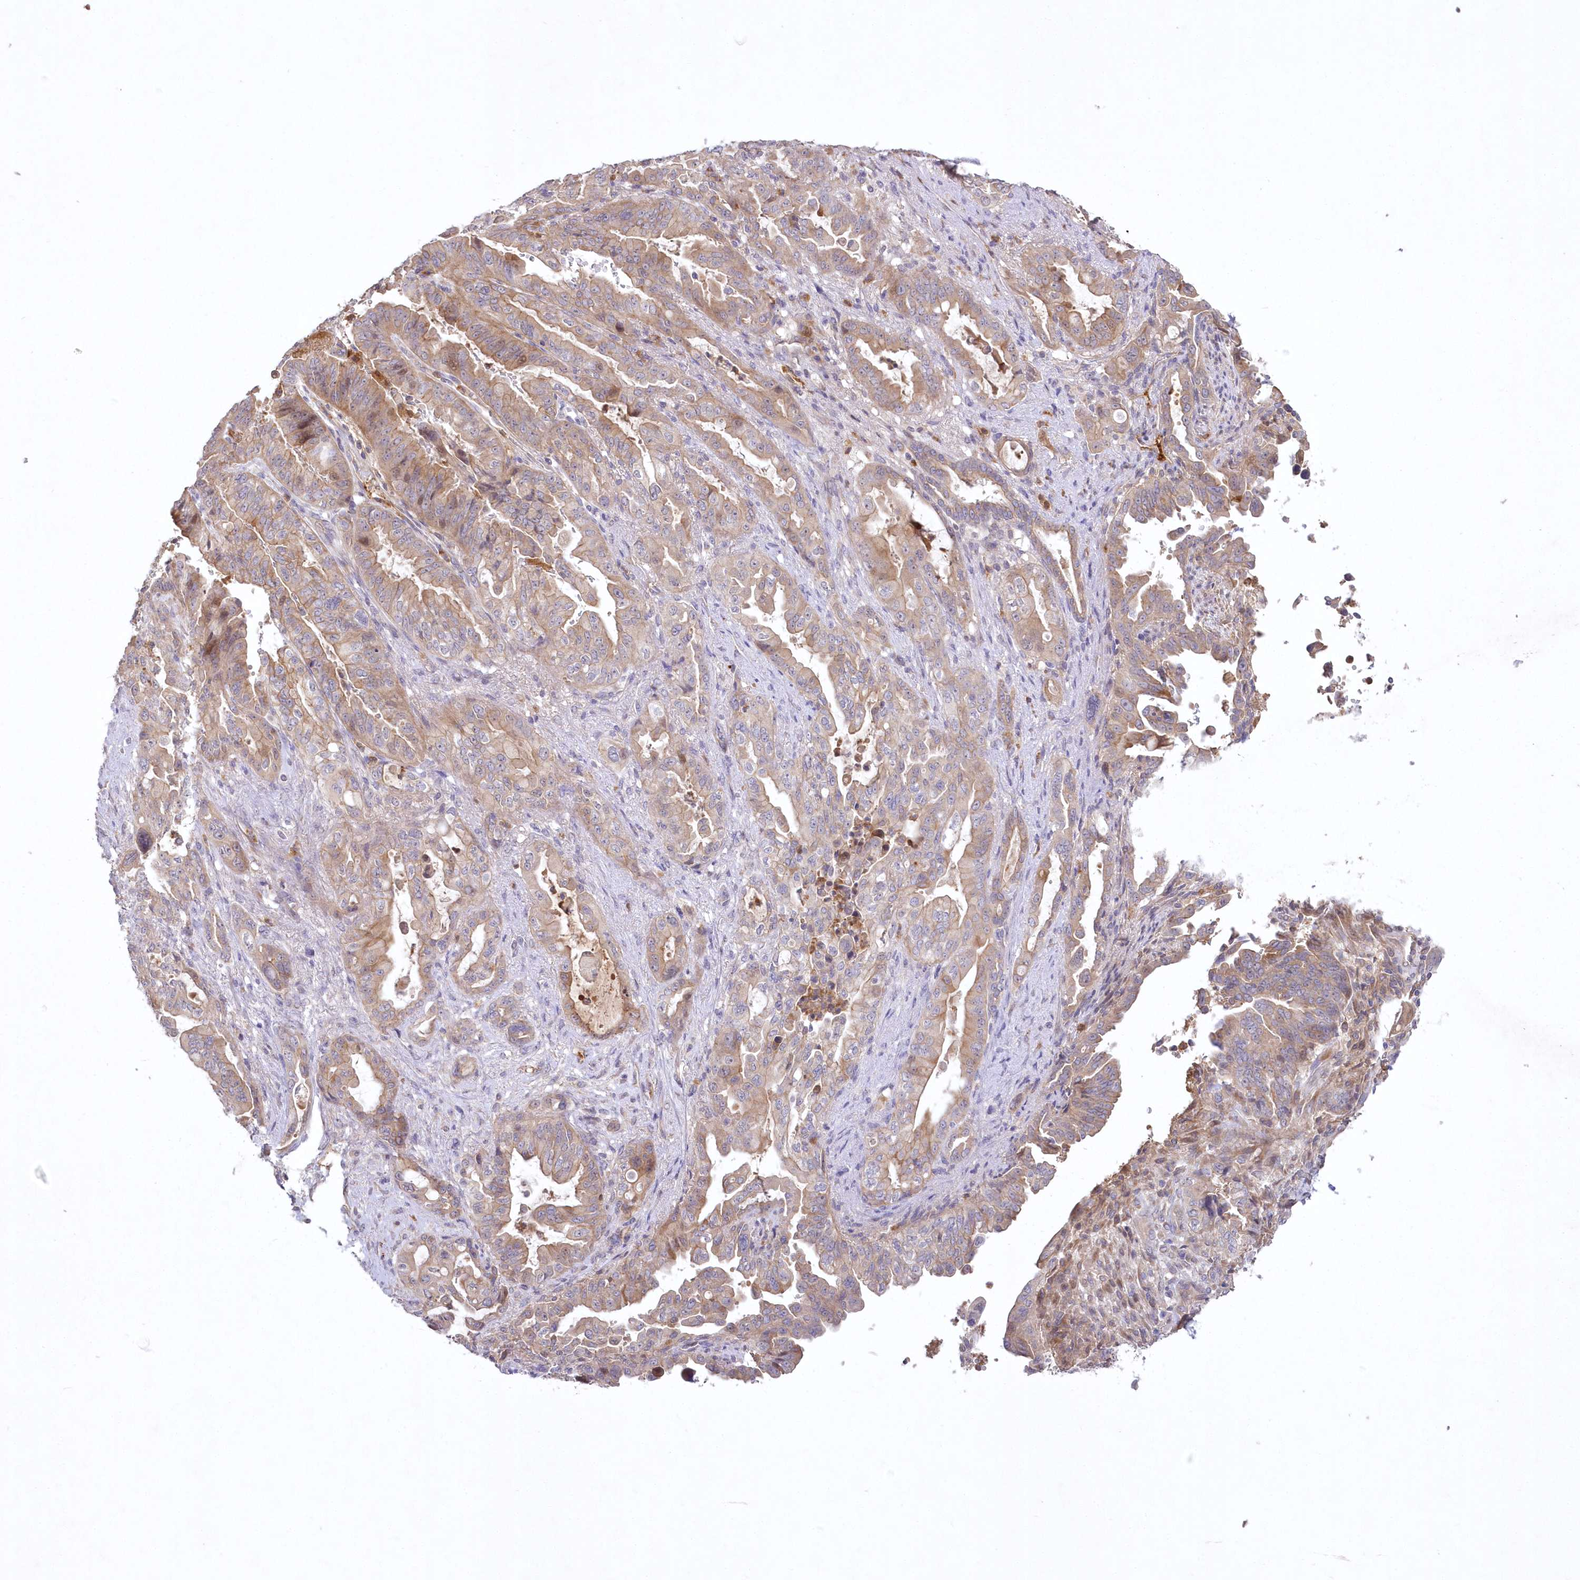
{"staining": {"intensity": "moderate", "quantity": ">75%", "location": "cytoplasmic/membranous"}, "tissue": "pancreatic cancer", "cell_type": "Tumor cells", "image_type": "cancer", "snomed": [{"axis": "morphology", "description": "Adenocarcinoma, NOS"}, {"axis": "topography", "description": "Pancreas"}], "caption": "Pancreatic cancer stained with a brown dye demonstrates moderate cytoplasmic/membranous positive positivity in about >75% of tumor cells.", "gene": "WBP1L", "patient": {"sex": "male", "age": 70}}